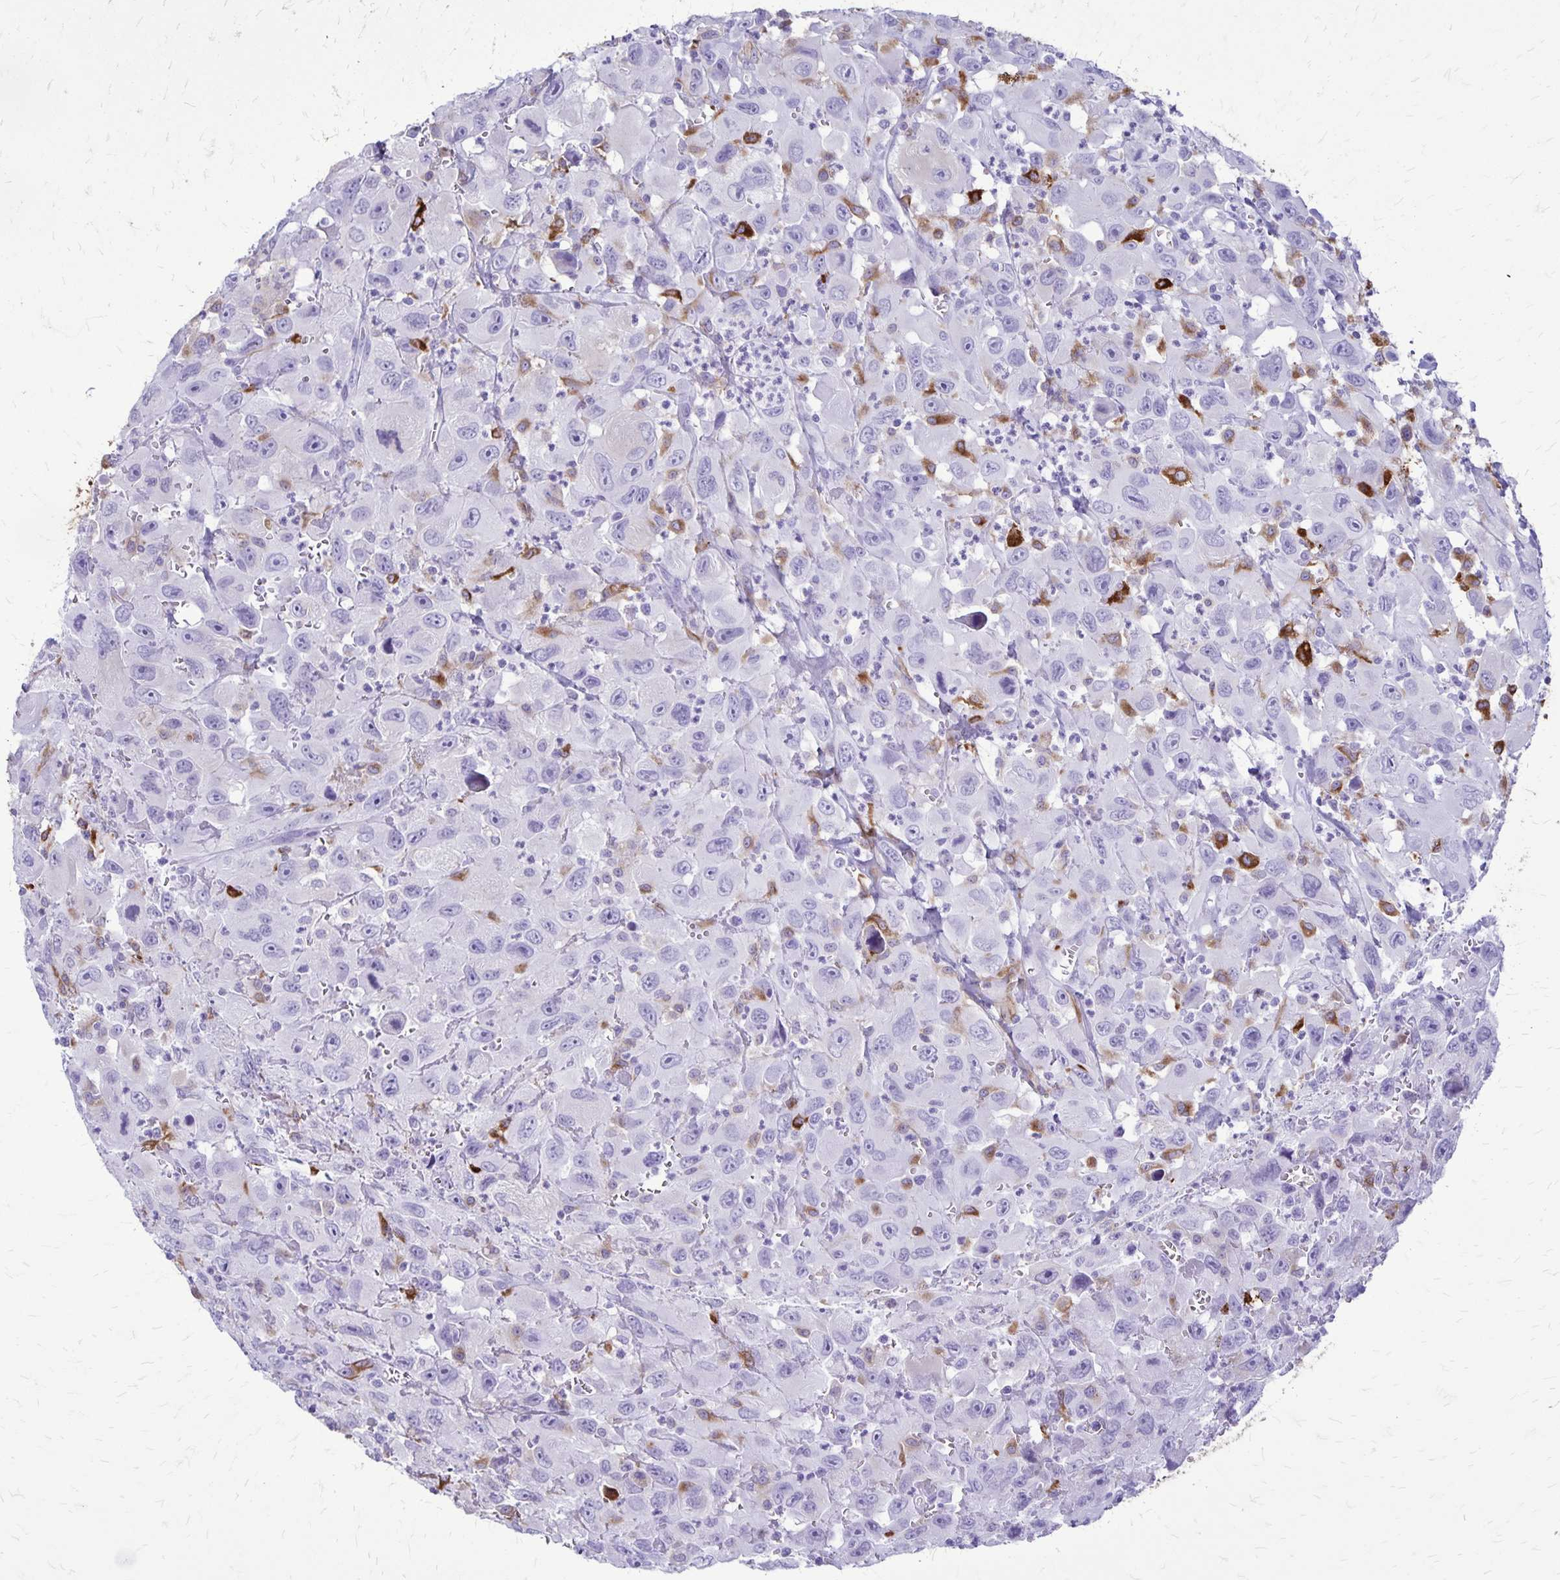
{"staining": {"intensity": "negative", "quantity": "none", "location": "none"}, "tissue": "head and neck cancer", "cell_type": "Tumor cells", "image_type": "cancer", "snomed": [{"axis": "morphology", "description": "Squamous cell carcinoma, NOS"}, {"axis": "morphology", "description": "Squamous cell carcinoma, metastatic, NOS"}, {"axis": "topography", "description": "Oral tissue"}, {"axis": "topography", "description": "Head-Neck"}], "caption": "Tumor cells are negative for protein expression in human head and neck cancer.", "gene": "RTN1", "patient": {"sex": "female", "age": 85}}